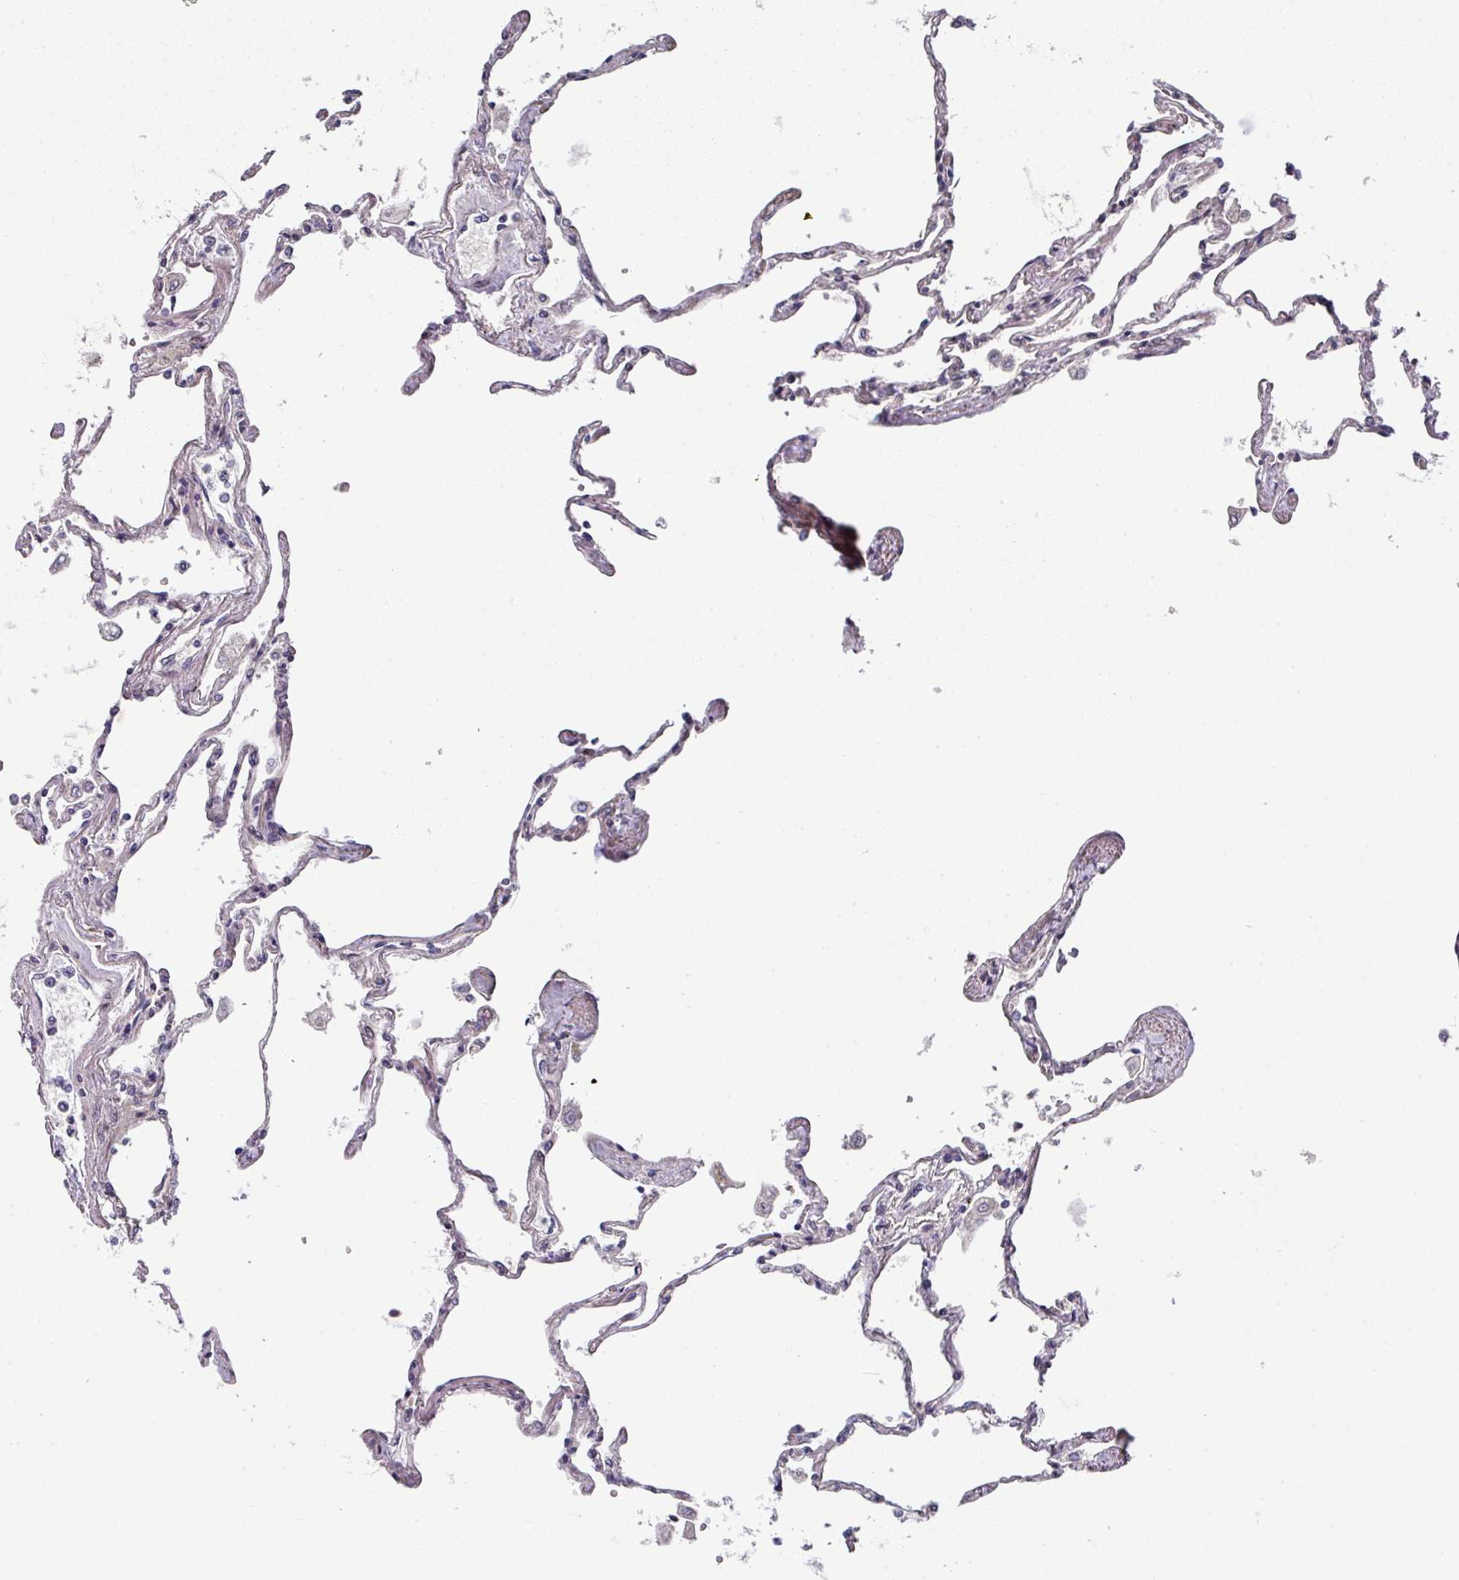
{"staining": {"intensity": "moderate", "quantity": "25%-75%", "location": "nuclear"}, "tissue": "lung", "cell_type": "Alveolar cells", "image_type": "normal", "snomed": [{"axis": "morphology", "description": "Normal tissue, NOS"}, {"axis": "topography", "description": "Lung"}], "caption": "Protein expression analysis of benign human lung reveals moderate nuclear expression in approximately 25%-75% of alveolar cells. Nuclei are stained in blue.", "gene": "CBX7", "patient": {"sex": "female", "age": 67}}